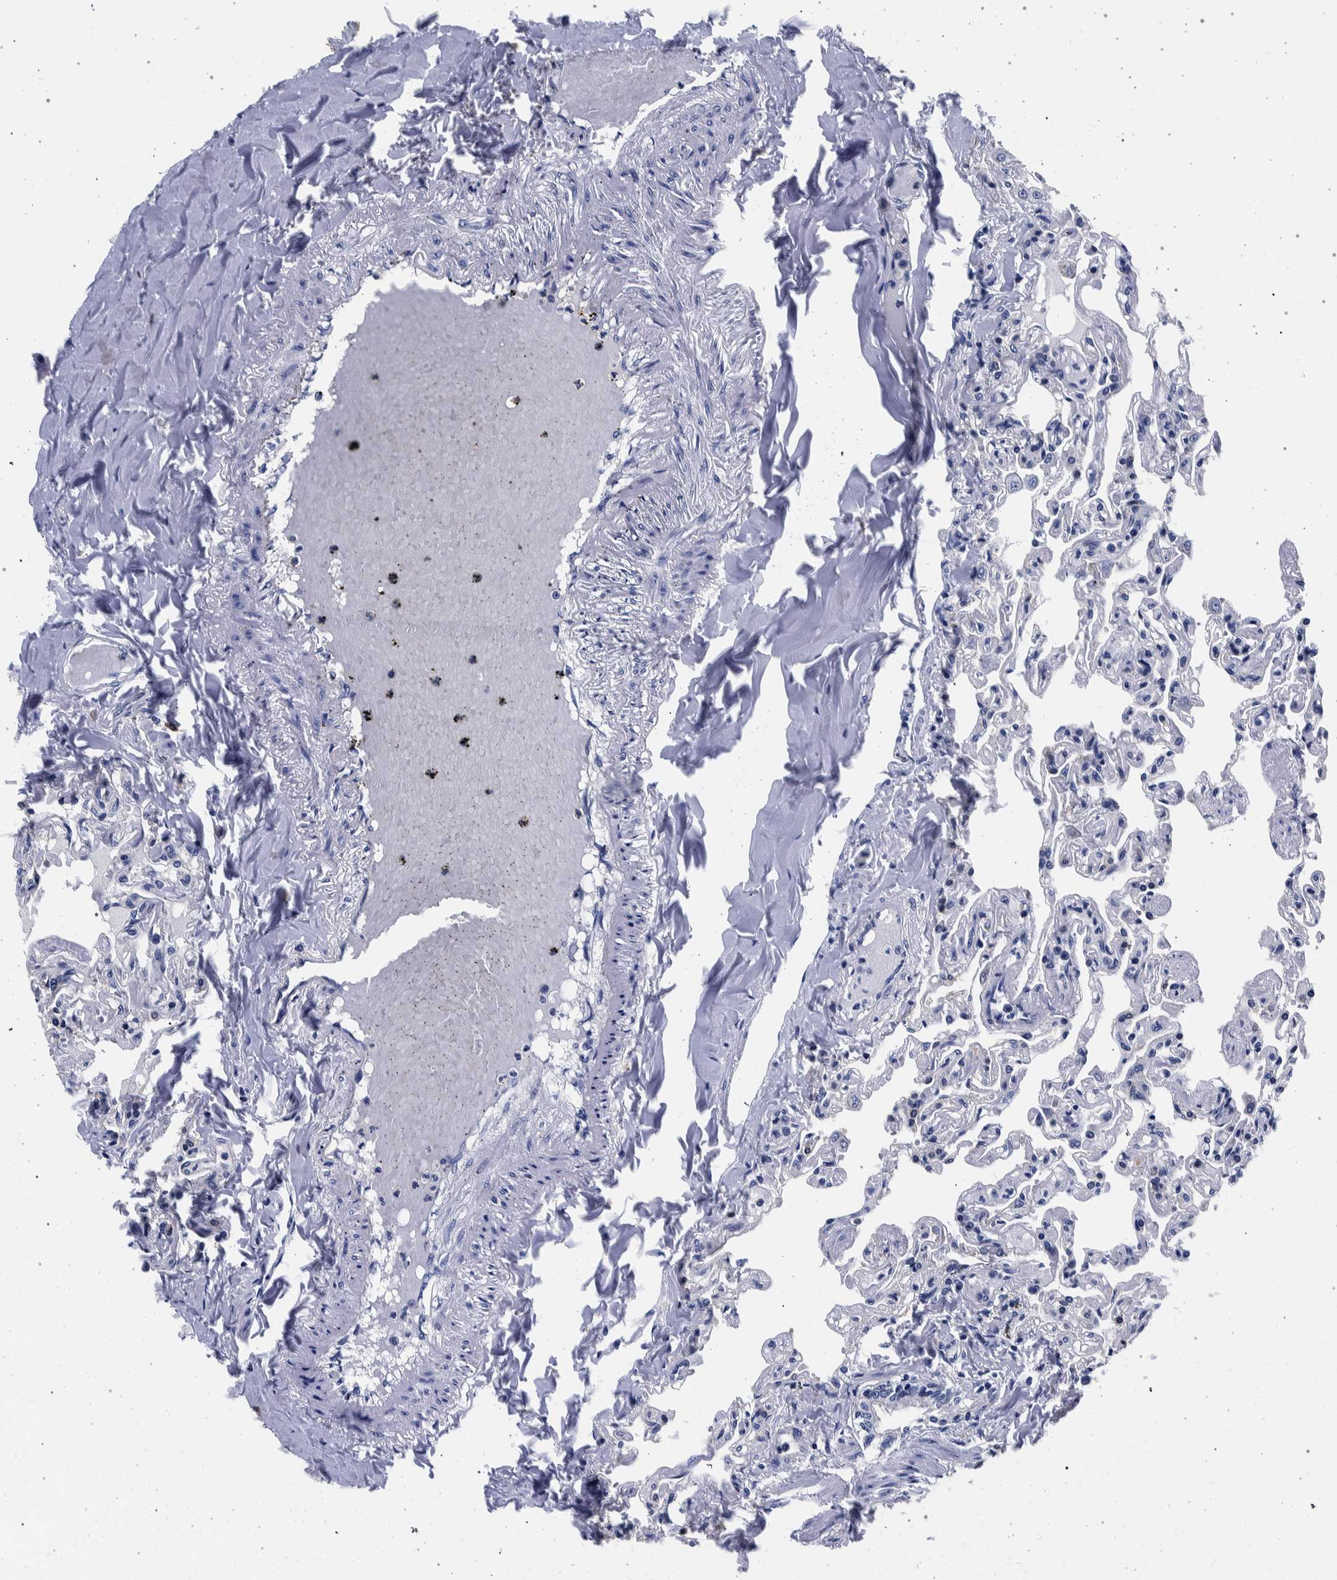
{"staining": {"intensity": "negative", "quantity": "none", "location": "none"}, "tissue": "lung", "cell_type": "Alveolar cells", "image_type": "normal", "snomed": [{"axis": "morphology", "description": "Normal tissue, NOS"}, {"axis": "topography", "description": "Lung"}], "caption": "IHC micrograph of normal lung: human lung stained with DAB shows no significant protein expression in alveolar cells.", "gene": "NIBAN2", "patient": {"sex": "male", "age": 21}}